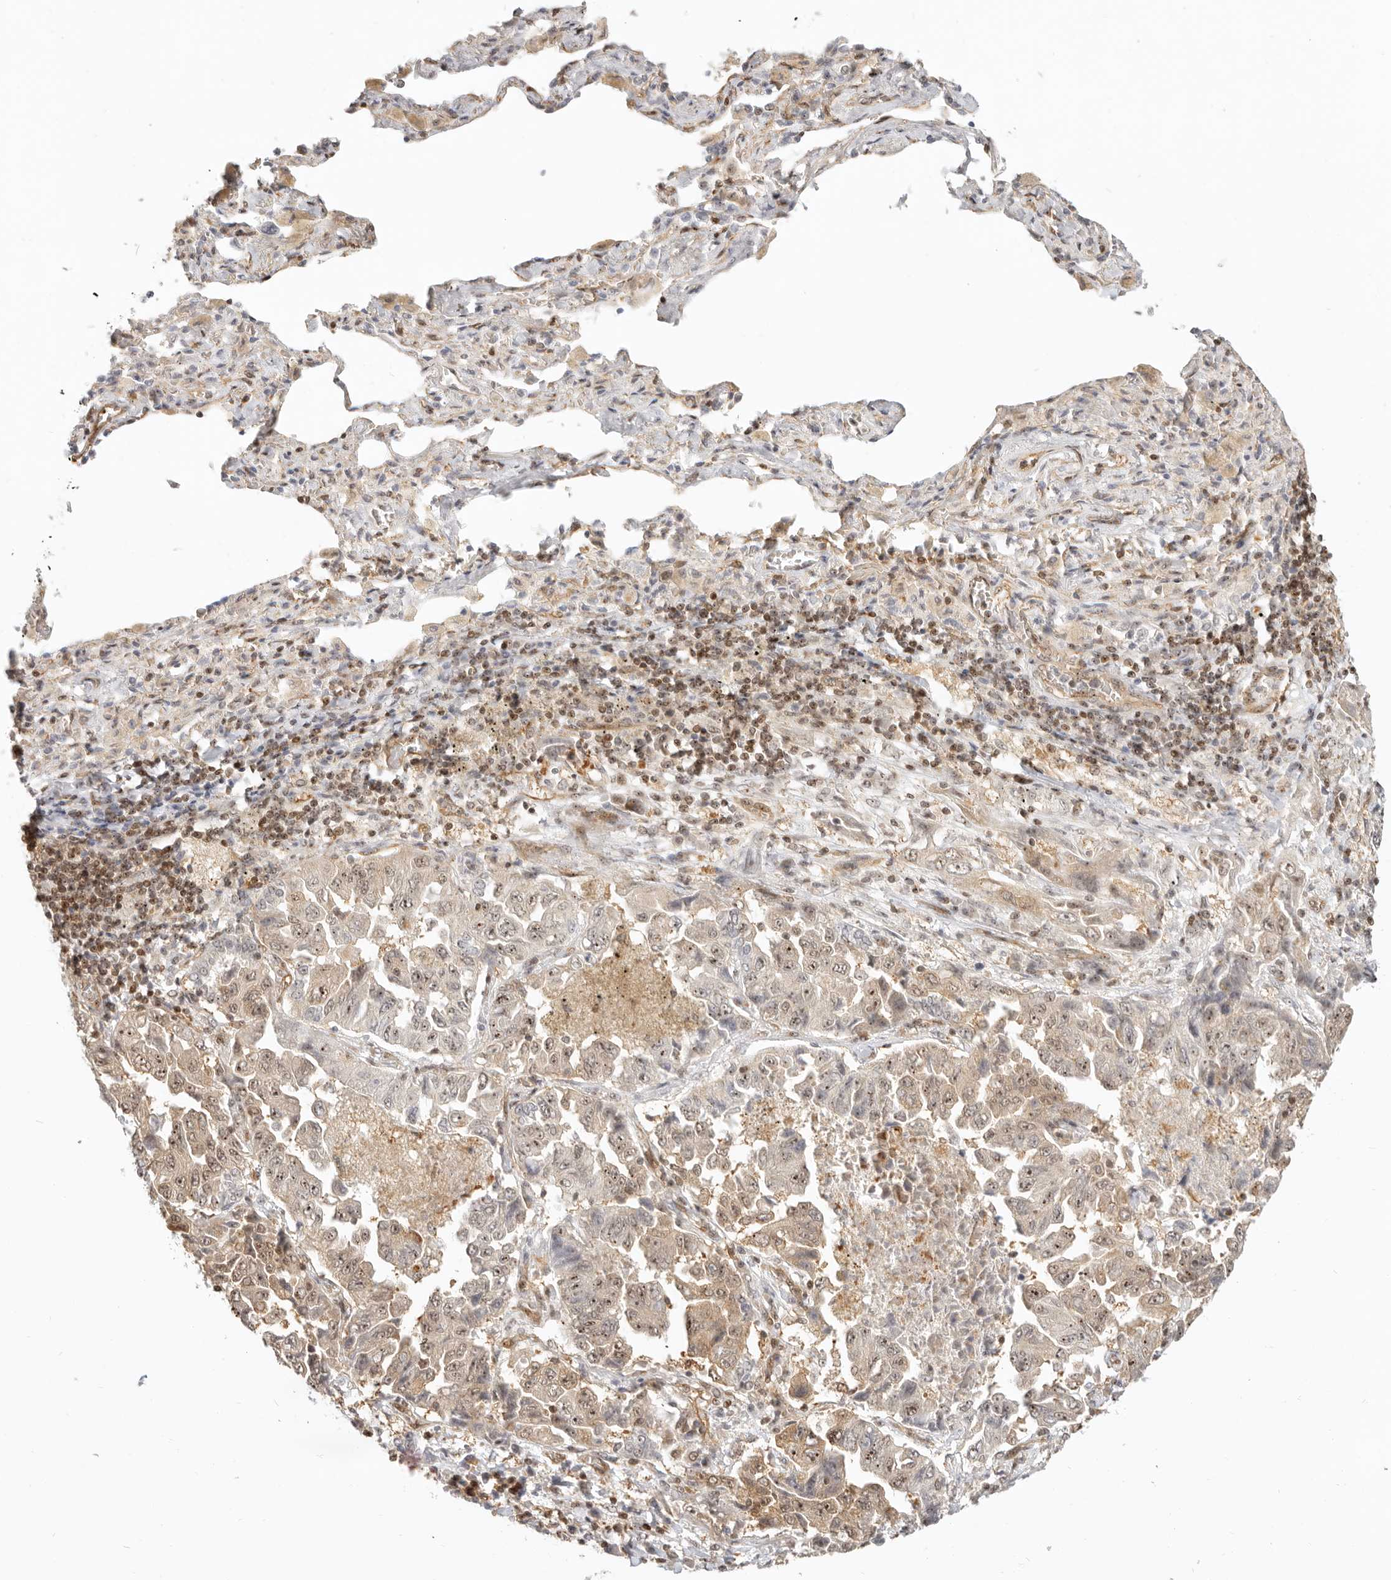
{"staining": {"intensity": "weak", "quantity": ">75%", "location": "cytoplasmic/membranous,nuclear"}, "tissue": "lung cancer", "cell_type": "Tumor cells", "image_type": "cancer", "snomed": [{"axis": "morphology", "description": "Adenocarcinoma, NOS"}, {"axis": "topography", "description": "Lung"}], "caption": "IHC histopathology image of neoplastic tissue: adenocarcinoma (lung) stained using IHC displays low levels of weak protein expression localized specifically in the cytoplasmic/membranous and nuclear of tumor cells, appearing as a cytoplasmic/membranous and nuclear brown color.", "gene": "BAP1", "patient": {"sex": "female", "age": 51}}